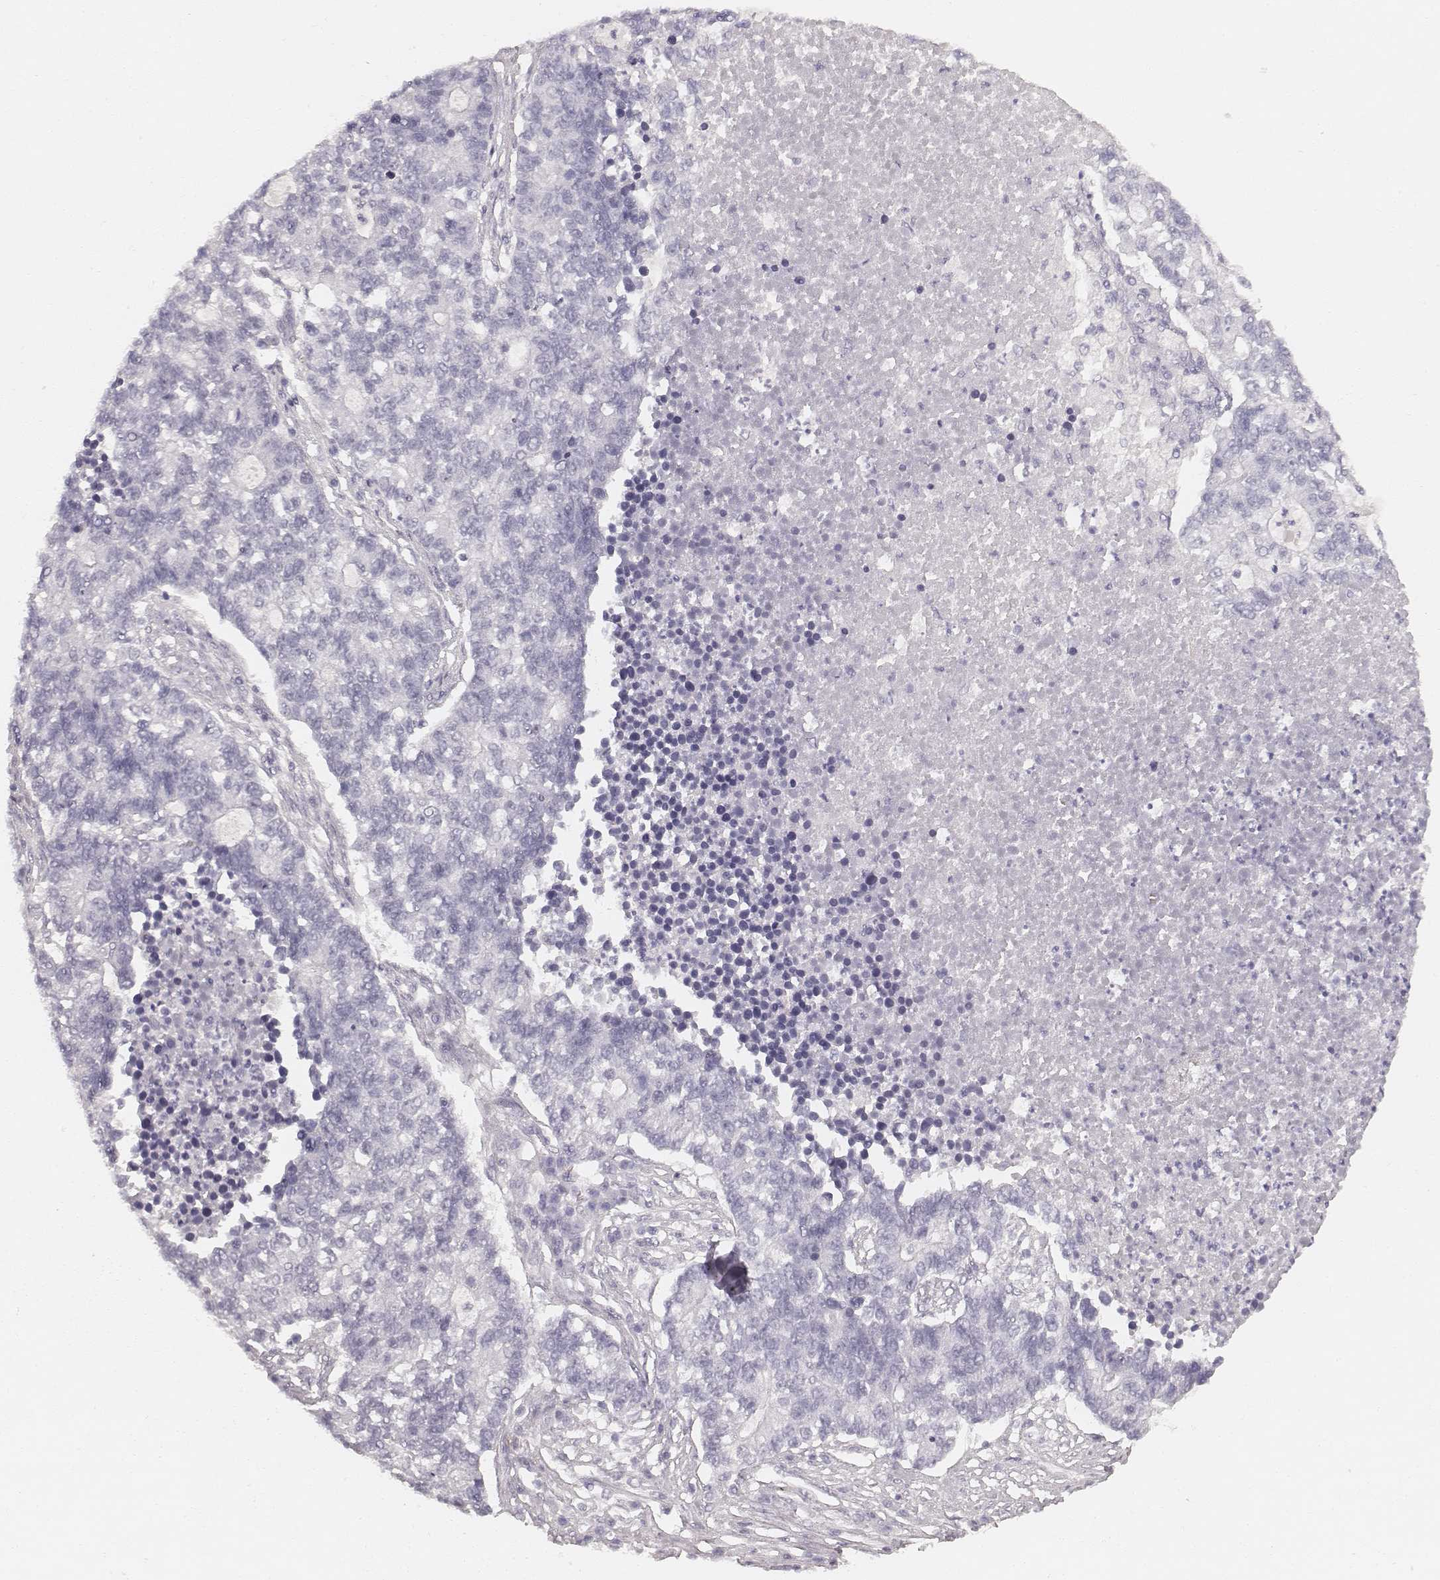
{"staining": {"intensity": "negative", "quantity": "none", "location": "none"}, "tissue": "lung cancer", "cell_type": "Tumor cells", "image_type": "cancer", "snomed": [{"axis": "morphology", "description": "Adenocarcinoma, NOS"}, {"axis": "topography", "description": "Lung"}], "caption": "Image shows no significant protein expression in tumor cells of adenocarcinoma (lung).", "gene": "HNF4G", "patient": {"sex": "male", "age": 57}}